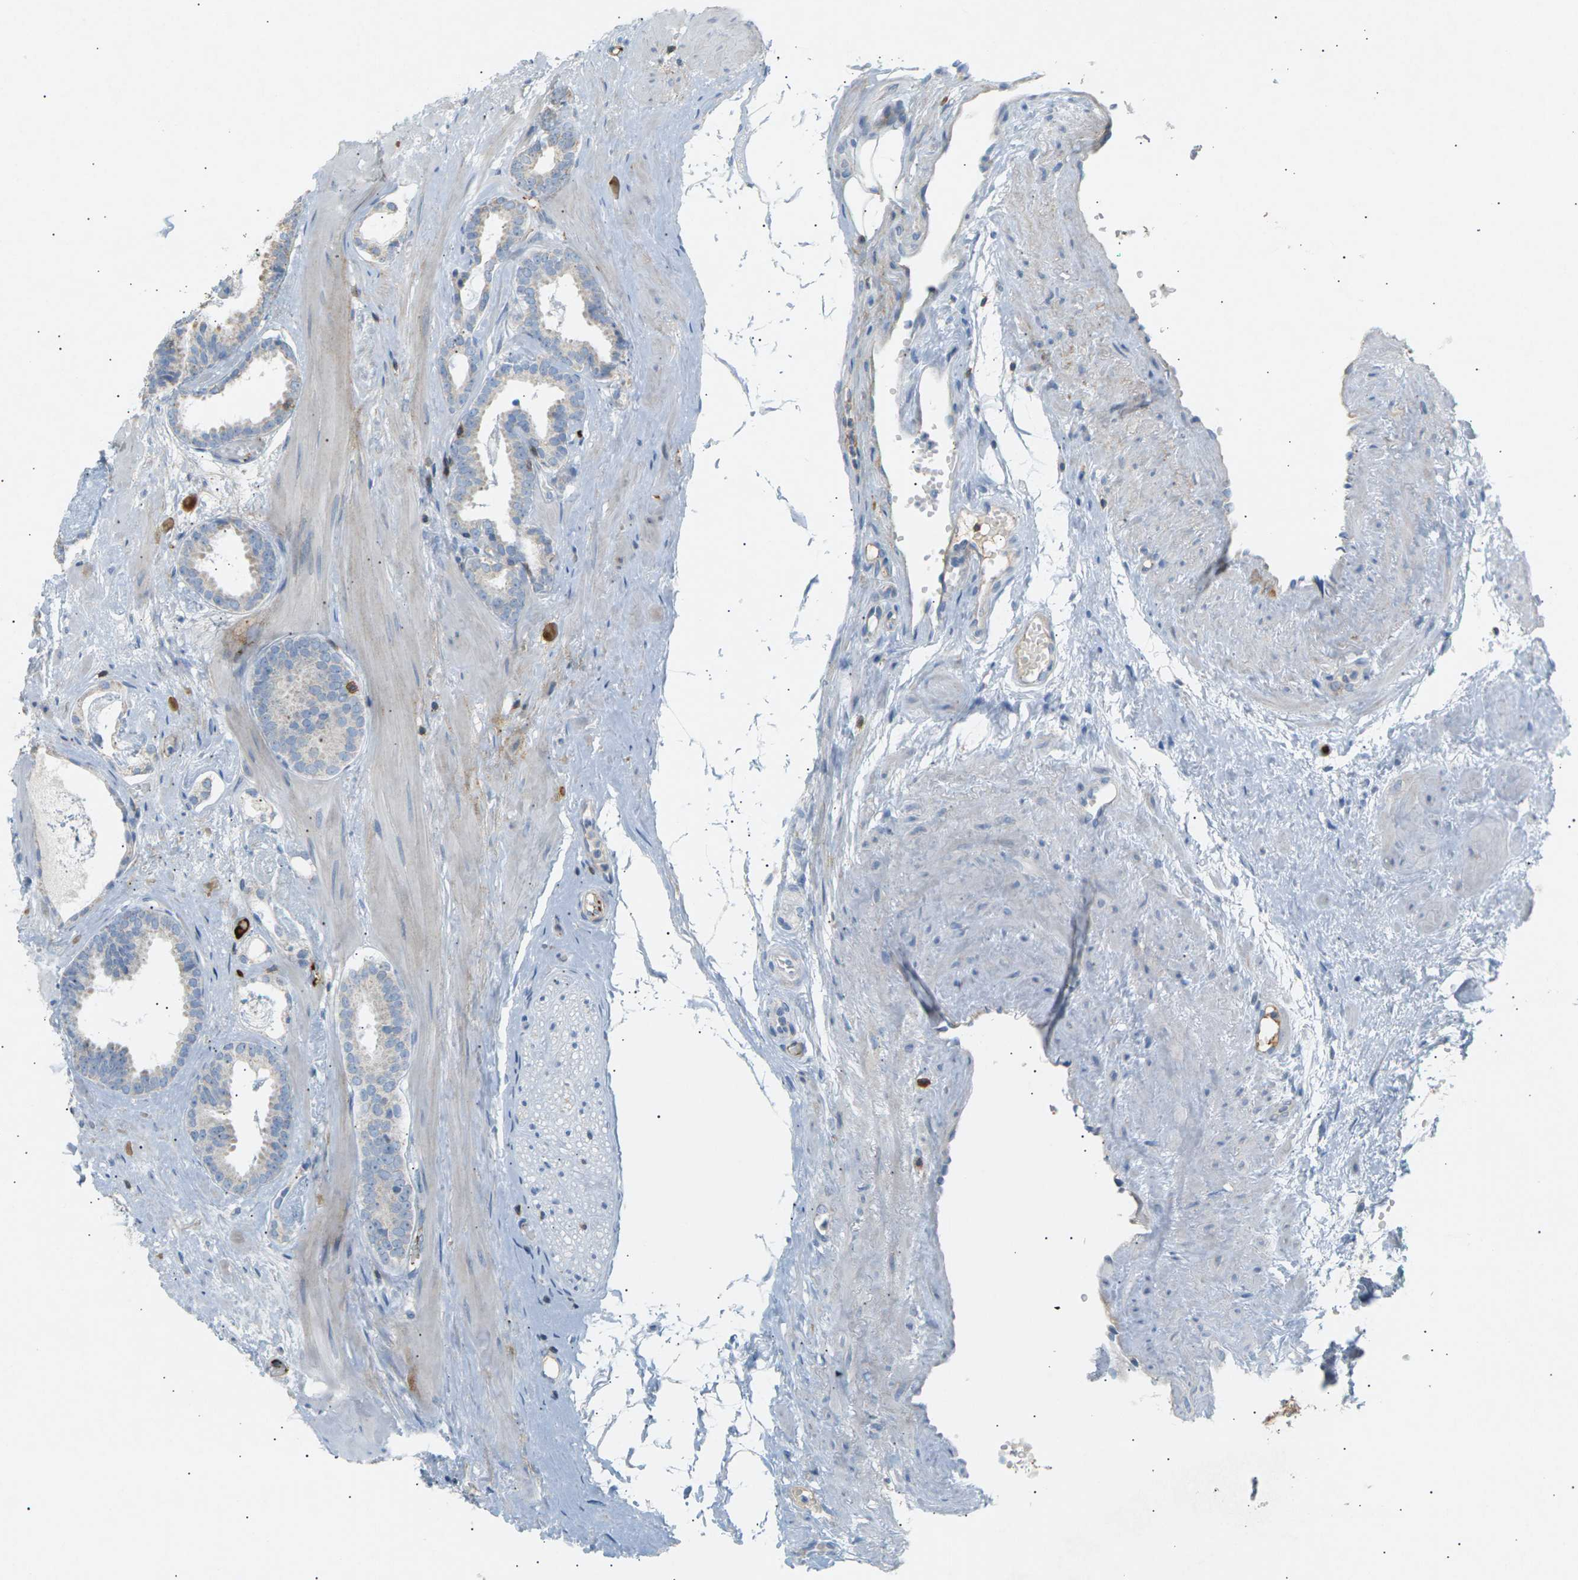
{"staining": {"intensity": "negative", "quantity": "none", "location": "none"}, "tissue": "prostate cancer", "cell_type": "Tumor cells", "image_type": "cancer", "snomed": [{"axis": "morphology", "description": "Adenocarcinoma, Low grade"}, {"axis": "topography", "description": "Prostate"}], "caption": "Immunohistochemical staining of adenocarcinoma (low-grade) (prostate) demonstrates no significant expression in tumor cells.", "gene": "LIME1", "patient": {"sex": "male", "age": 53}}